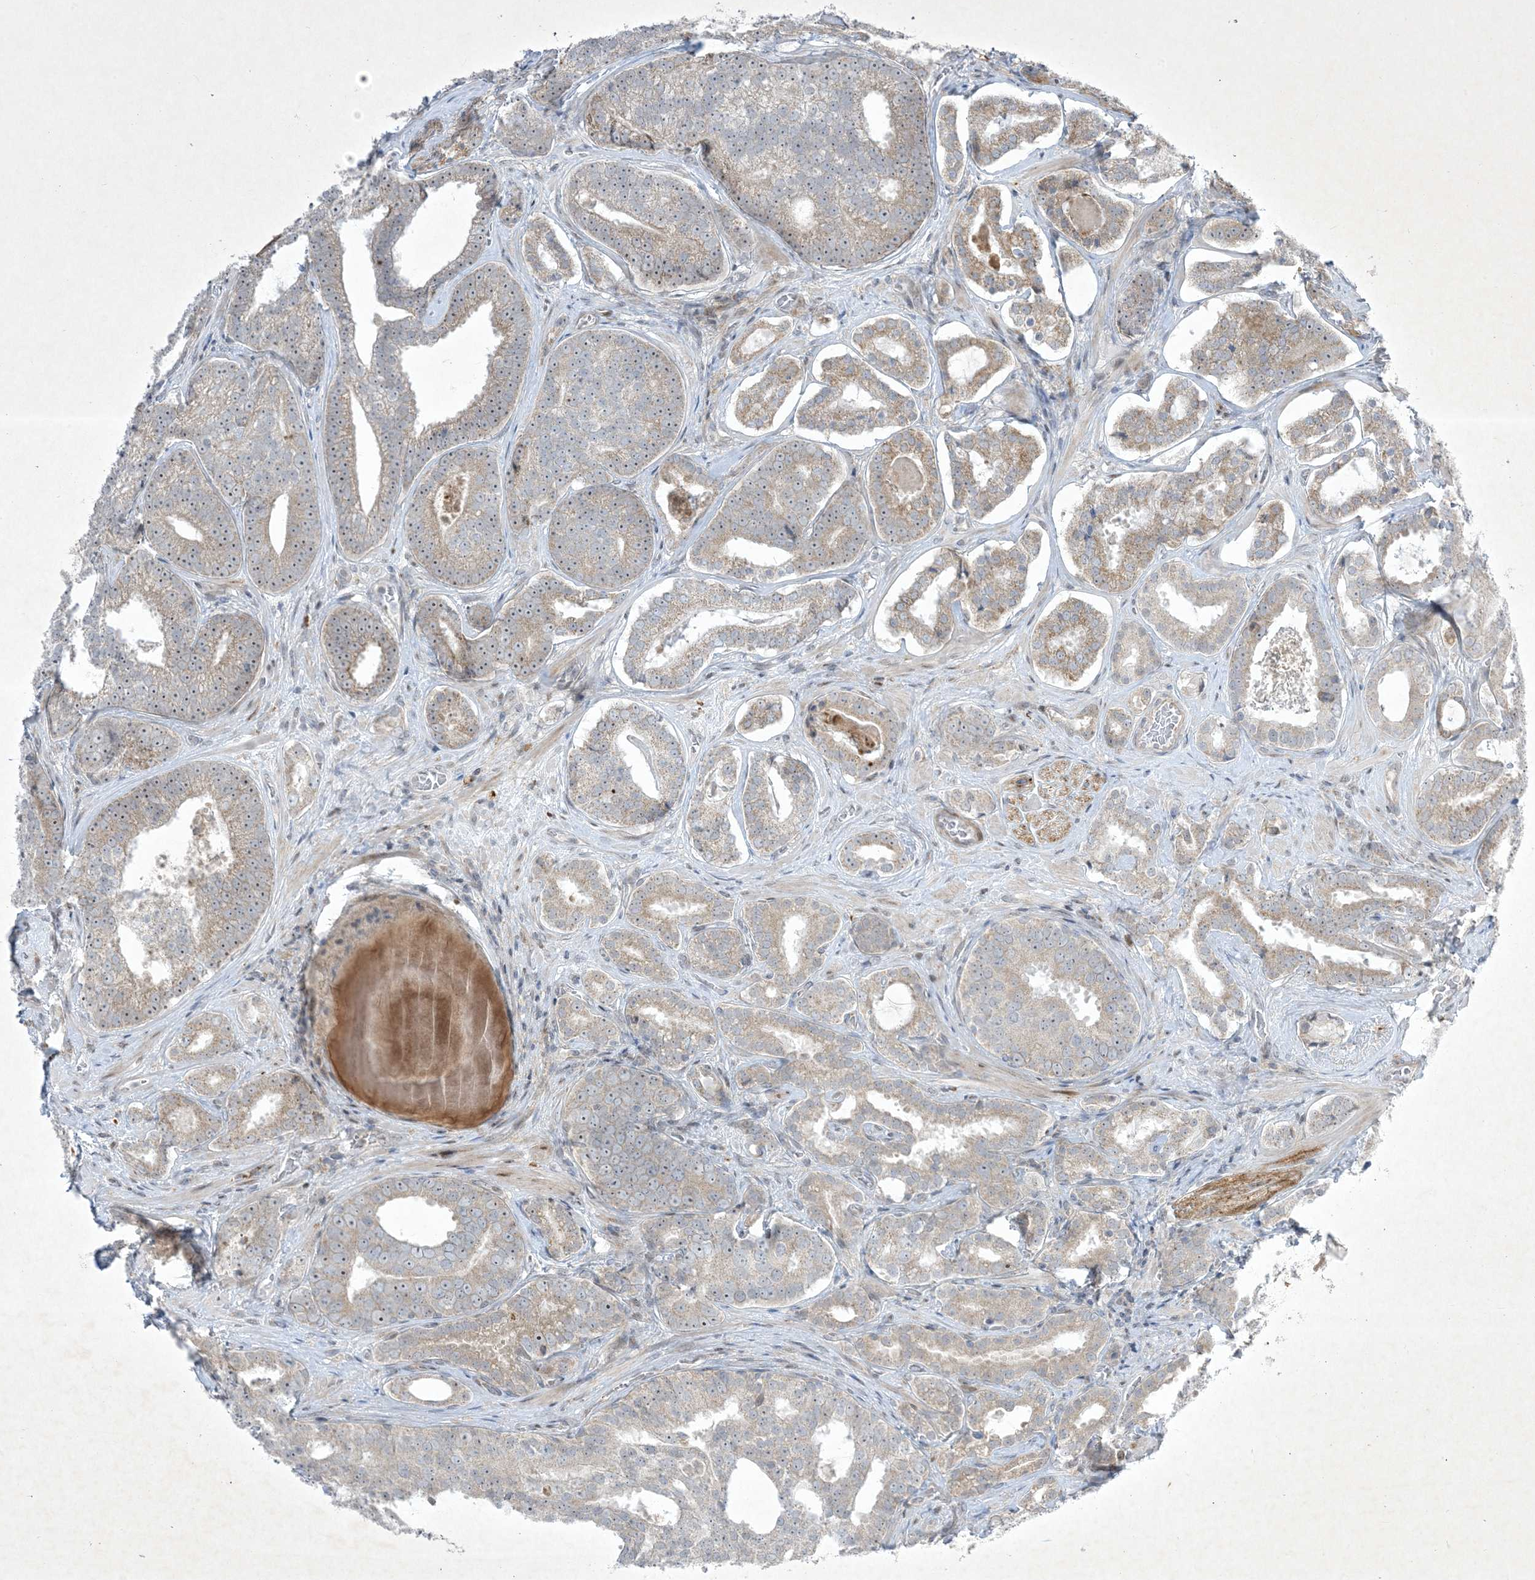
{"staining": {"intensity": "weak", "quantity": "25%-75%", "location": "cytoplasmic/membranous"}, "tissue": "prostate cancer", "cell_type": "Tumor cells", "image_type": "cancer", "snomed": [{"axis": "morphology", "description": "Adenocarcinoma, High grade"}, {"axis": "topography", "description": "Prostate"}], "caption": "Immunohistochemical staining of prostate cancer demonstrates low levels of weak cytoplasmic/membranous protein expression in approximately 25%-75% of tumor cells.", "gene": "SOGA3", "patient": {"sex": "male", "age": 60}}